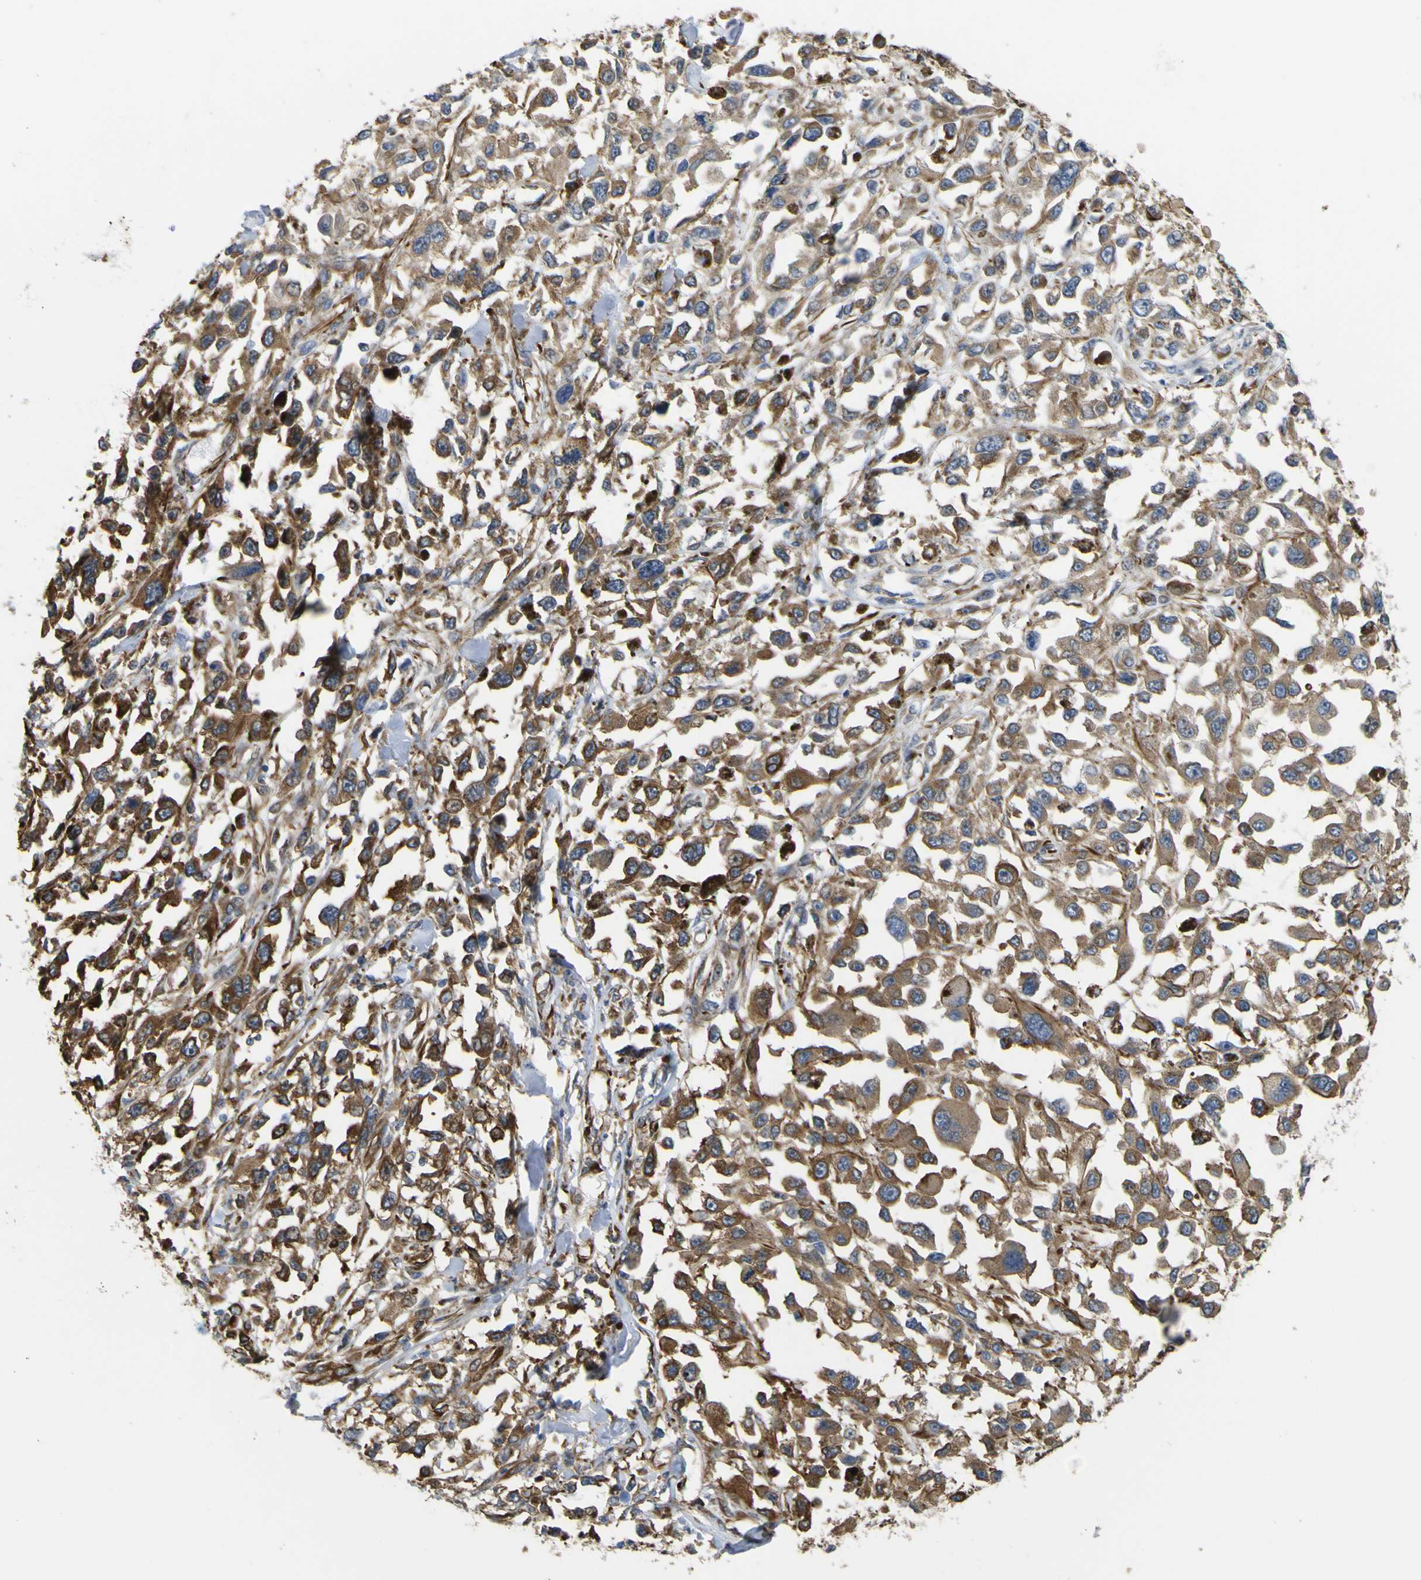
{"staining": {"intensity": "moderate", "quantity": ">75%", "location": "cytoplasmic/membranous"}, "tissue": "melanoma", "cell_type": "Tumor cells", "image_type": "cancer", "snomed": [{"axis": "morphology", "description": "Malignant melanoma, Metastatic site"}, {"axis": "topography", "description": "Lymph node"}], "caption": "There is medium levels of moderate cytoplasmic/membranous positivity in tumor cells of malignant melanoma (metastatic site), as demonstrated by immunohistochemical staining (brown color).", "gene": "JPH1", "patient": {"sex": "male", "age": 59}}